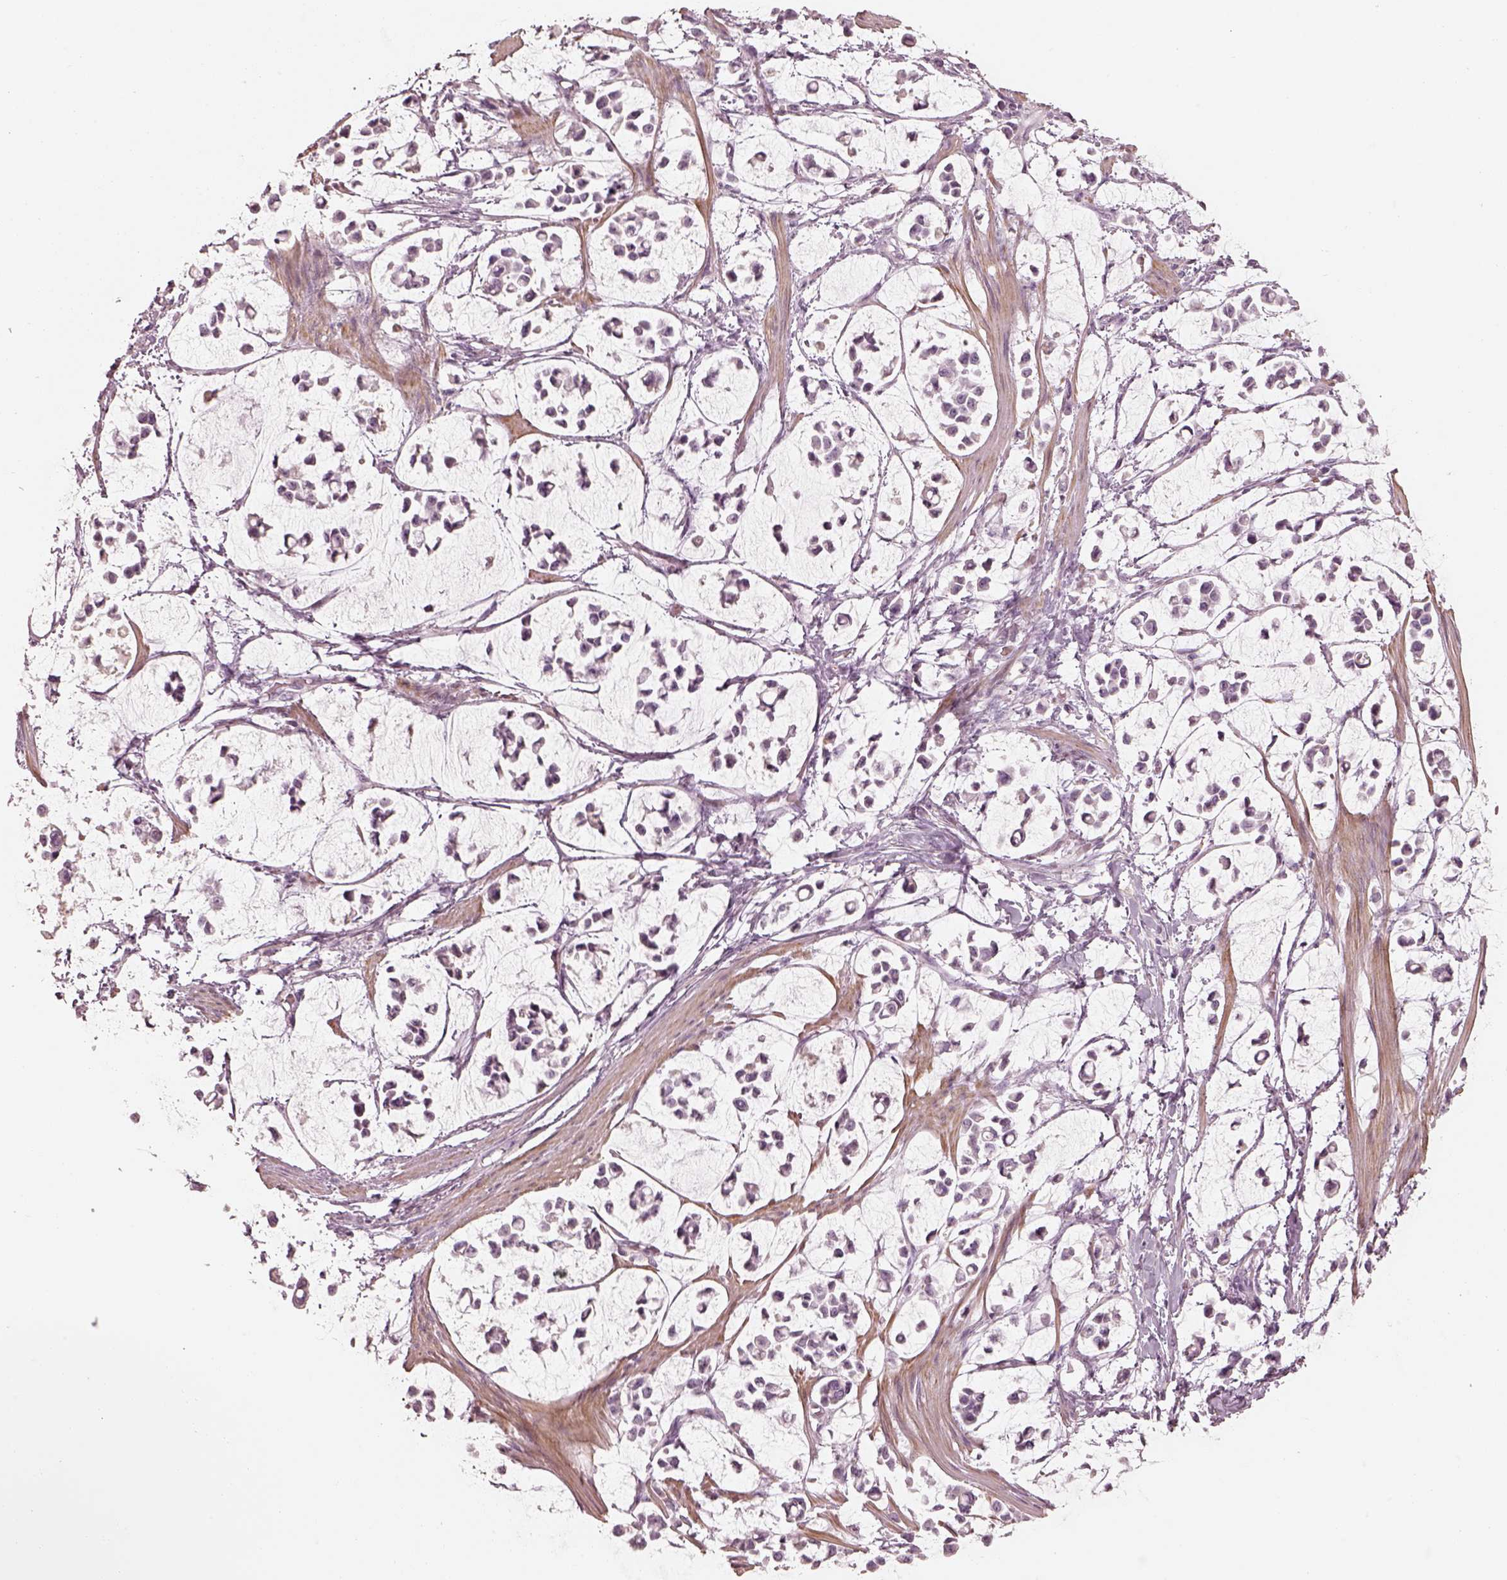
{"staining": {"intensity": "negative", "quantity": "none", "location": "none"}, "tissue": "stomach cancer", "cell_type": "Tumor cells", "image_type": "cancer", "snomed": [{"axis": "morphology", "description": "Adenocarcinoma, NOS"}, {"axis": "topography", "description": "Stomach"}], "caption": "Stomach cancer was stained to show a protein in brown. There is no significant positivity in tumor cells. (Stains: DAB immunohistochemistry with hematoxylin counter stain, Microscopy: brightfield microscopy at high magnification).", "gene": "PRLHR", "patient": {"sex": "male", "age": 82}}